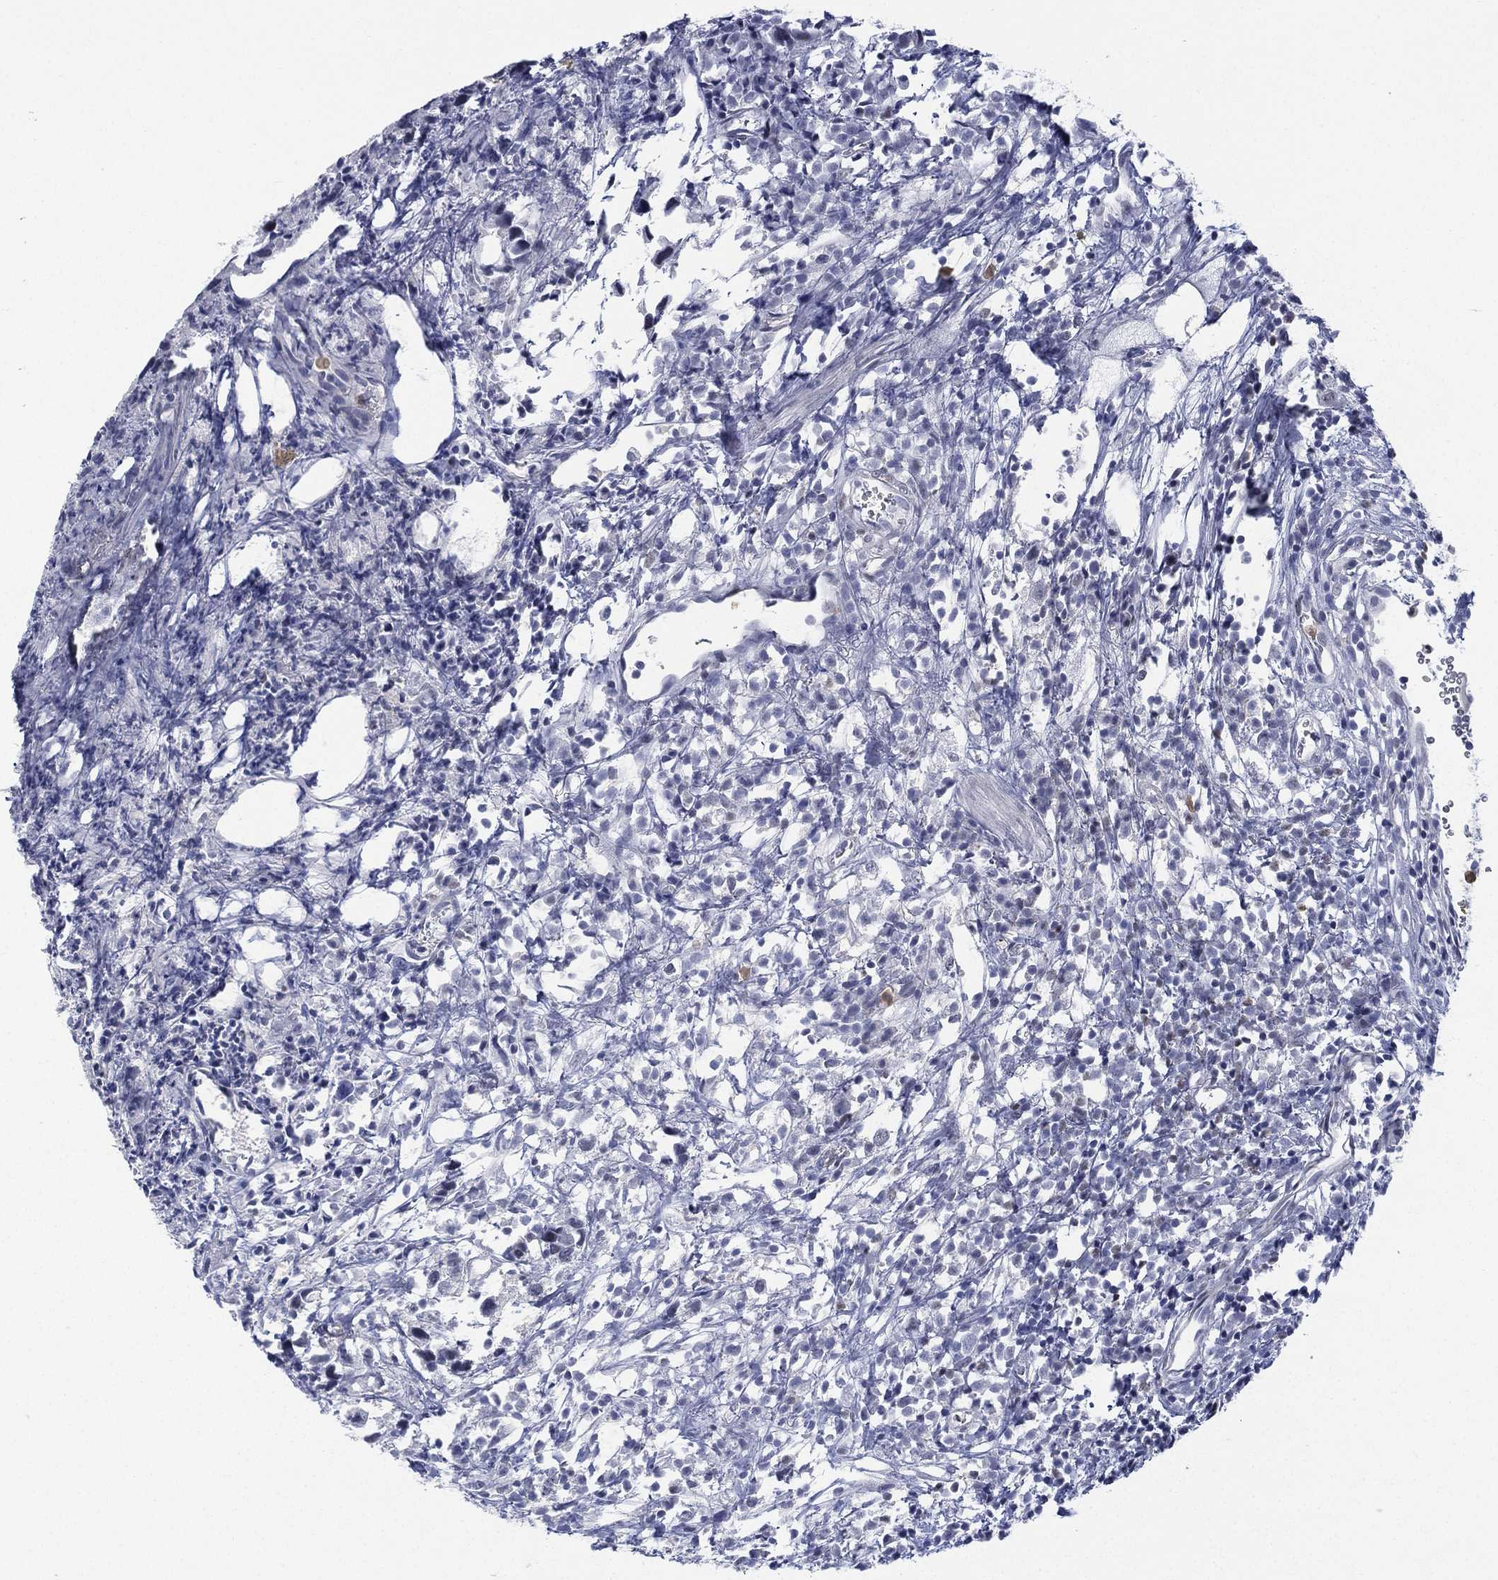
{"staining": {"intensity": "negative", "quantity": "none", "location": "none"}, "tissue": "urothelial cancer", "cell_type": "Tumor cells", "image_type": "cancer", "snomed": [{"axis": "morphology", "description": "Urothelial carcinoma, High grade"}, {"axis": "topography", "description": "Urinary bladder"}], "caption": "High magnification brightfield microscopy of urothelial cancer stained with DAB (3,3'-diaminobenzidine) (brown) and counterstained with hematoxylin (blue): tumor cells show no significant expression.", "gene": "ZNF711", "patient": {"sex": "male", "age": 79}}